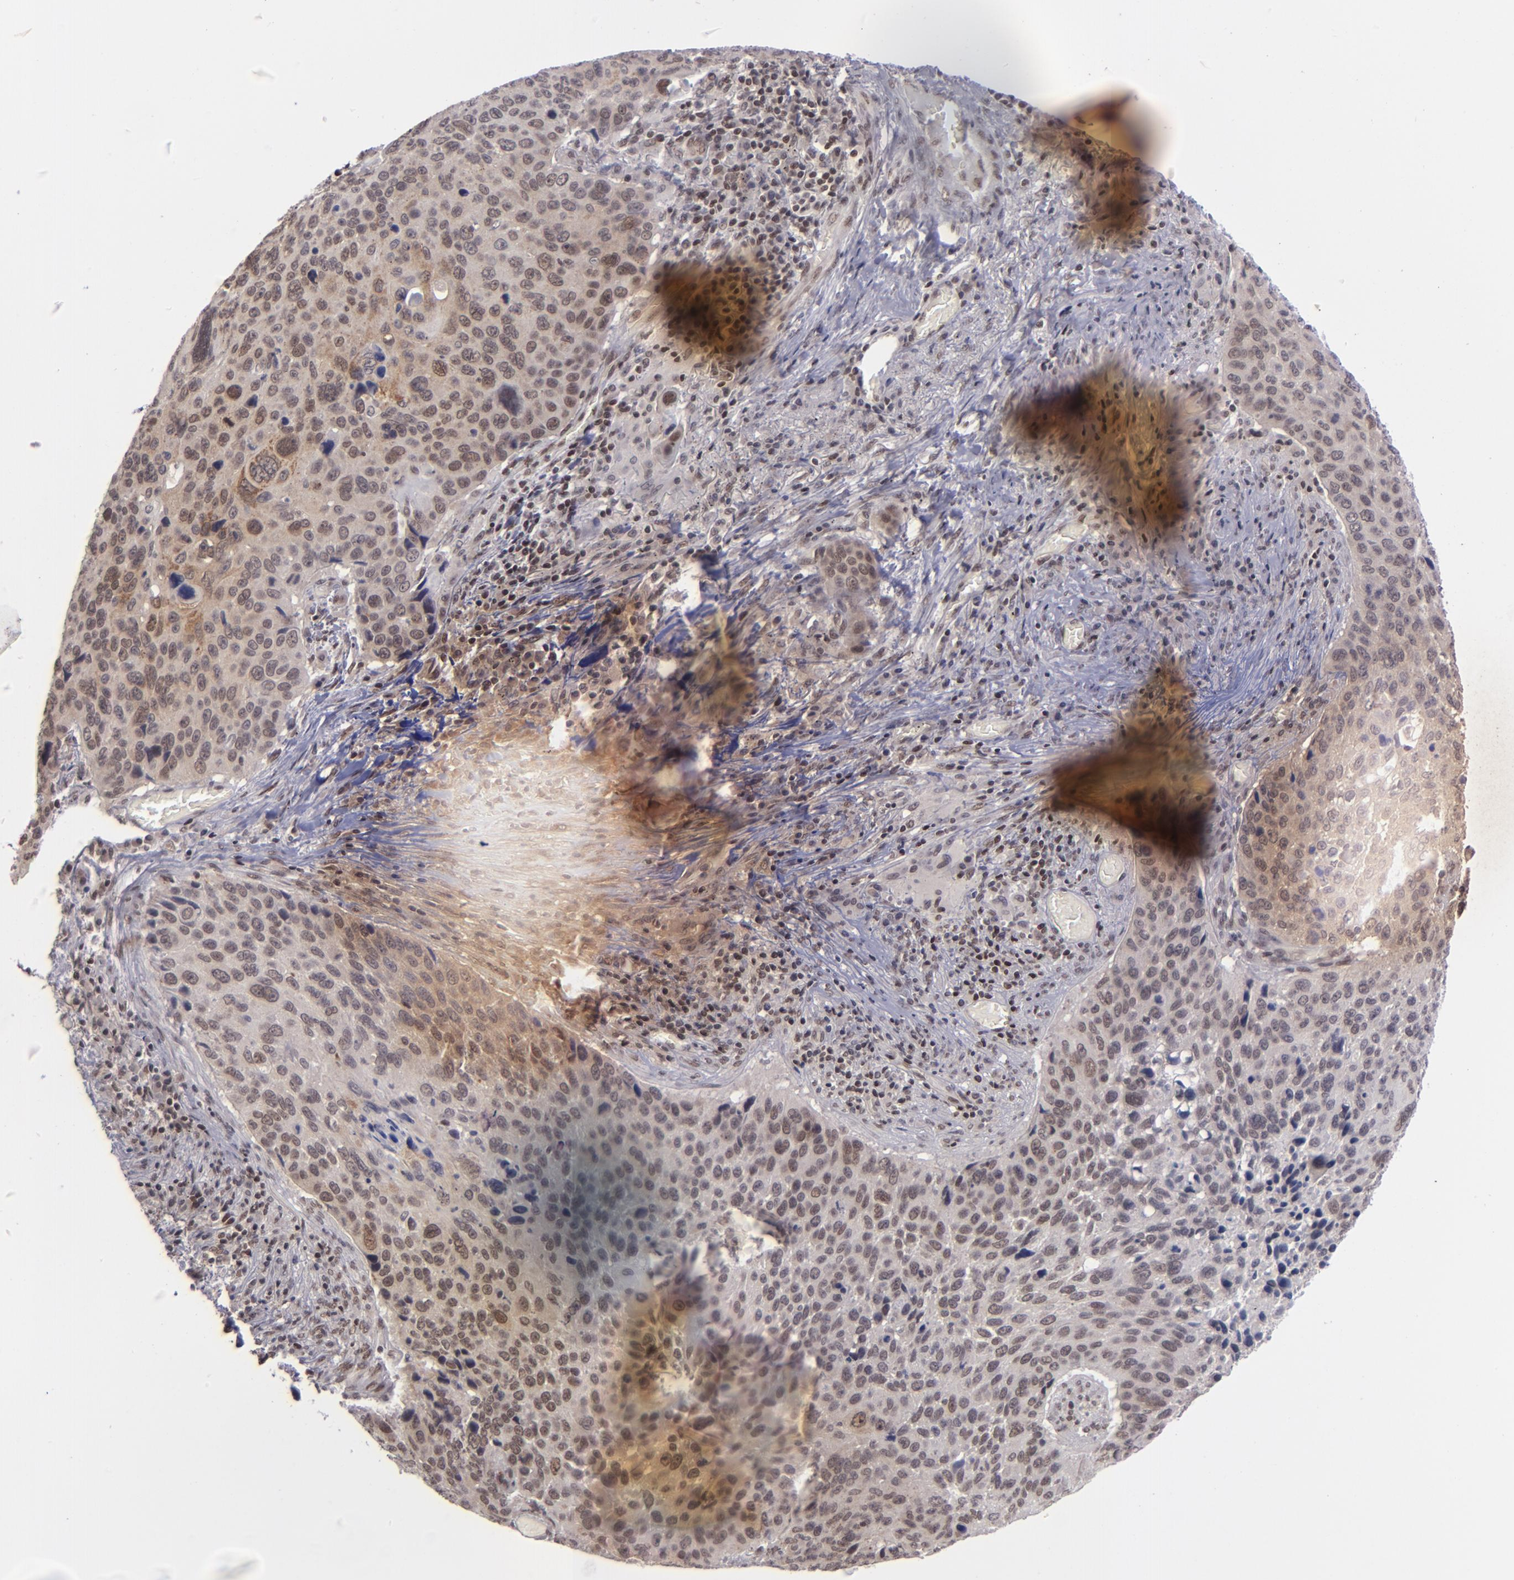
{"staining": {"intensity": "moderate", "quantity": "25%-75%", "location": "cytoplasmic/membranous,nuclear"}, "tissue": "lung cancer", "cell_type": "Tumor cells", "image_type": "cancer", "snomed": [{"axis": "morphology", "description": "Squamous cell carcinoma, NOS"}, {"axis": "topography", "description": "Lung"}], "caption": "Tumor cells reveal medium levels of moderate cytoplasmic/membranous and nuclear staining in approximately 25%-75% of cells in human lung squamous cell carcinoma.", "gene": "MLLT3", "patient": {"sex": "male", "age": 68}}